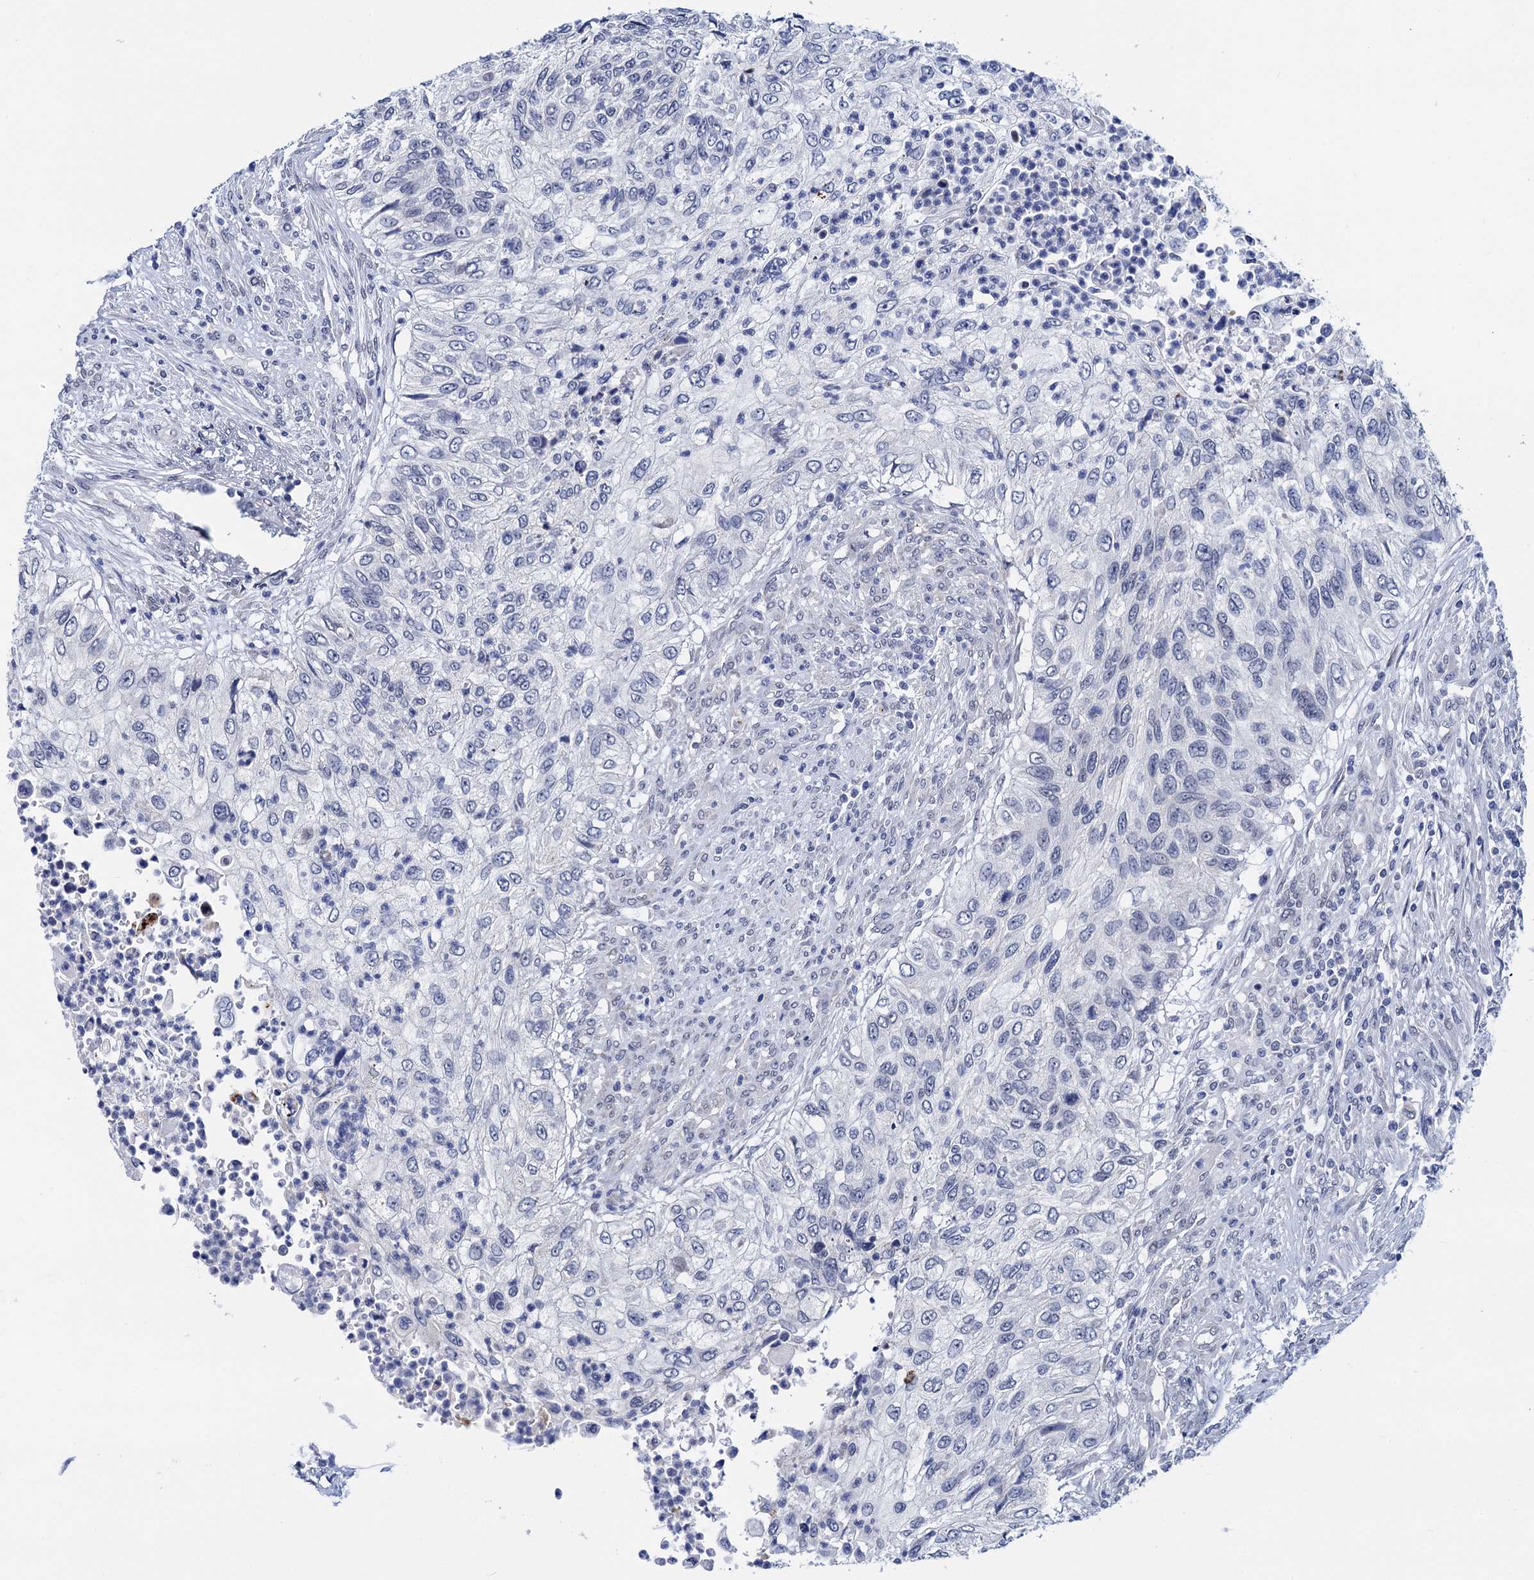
{"staining": {"intensity": "negative", "quantity": "none", "location": "none"}, "tissue": "urothelial cancer", "cell_type": "Tumor cells", "image_type": "cancer", "snomed": [{"axis": "morphology", "description": "Urothelial carcinoma, High grade"}, {"axis": "topography", "description": "Urinary bladder"}], "caption": "A micrograph of urothelial cancer stained for a protein demonstrates no brown staining in tumor cells.", "gene": "C16orf87", "patient": {"sex": "female", "age": 60}}